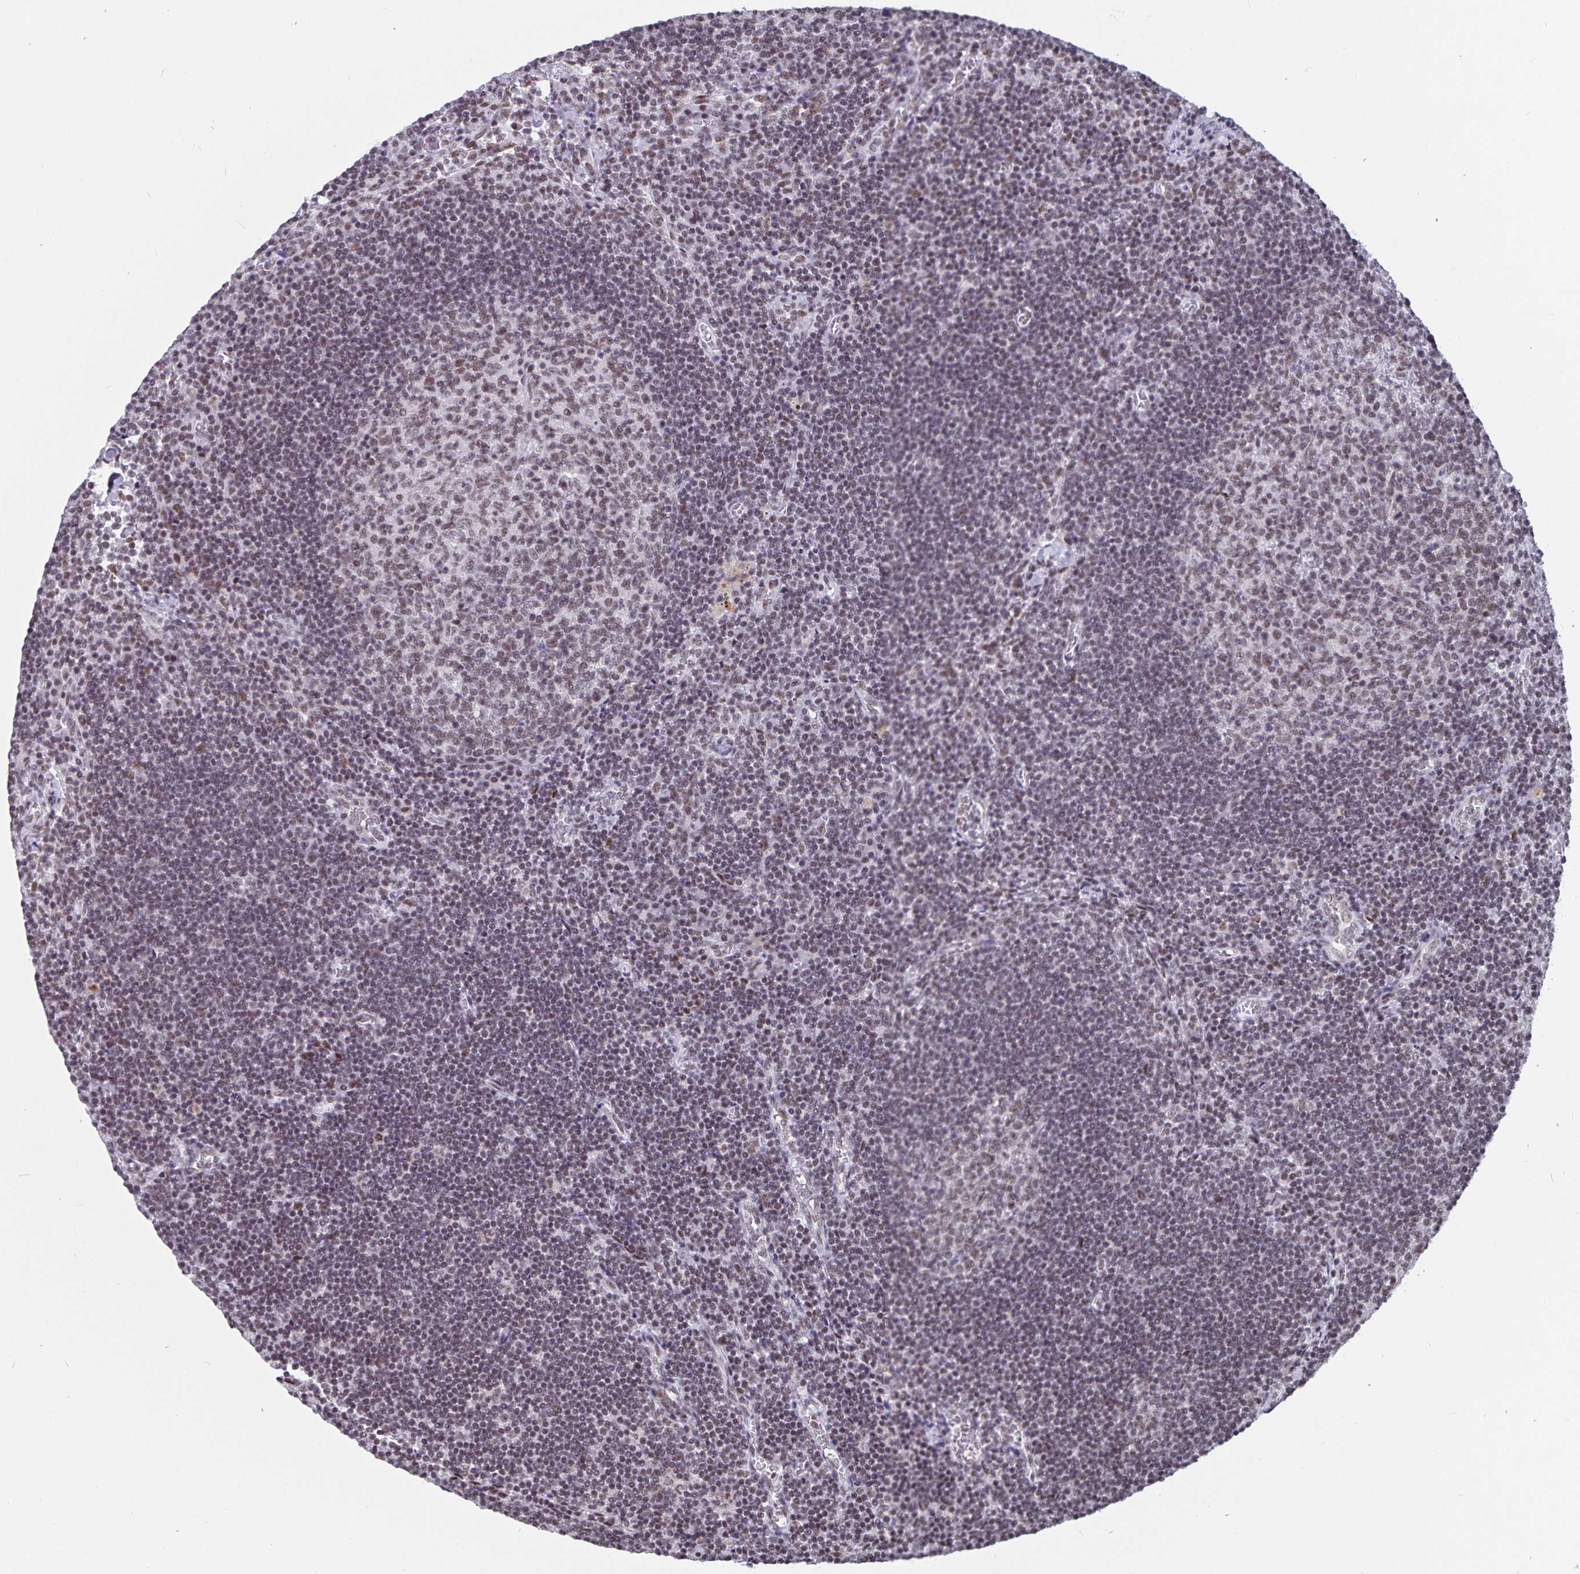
{"staining": {"intensity": "weak", "quantity": ">75%", "location": "nuclear"}, "tissue": "lymph node", "cell_type": "Germinal center cells", "image_type": "normal", "snomed": [{"axis": "morphology", "description": "Normal tissue, NOS"}, {"axis": "topography", "description": "Lymph node"}], "caption": "This histopathology image shows IHC staining of benign lymph node, with low weak nuclear positivity in approximately >75% of germinal center cells.", "gene": "PBX2", "patient": {"sex": "male", "age": 67}}